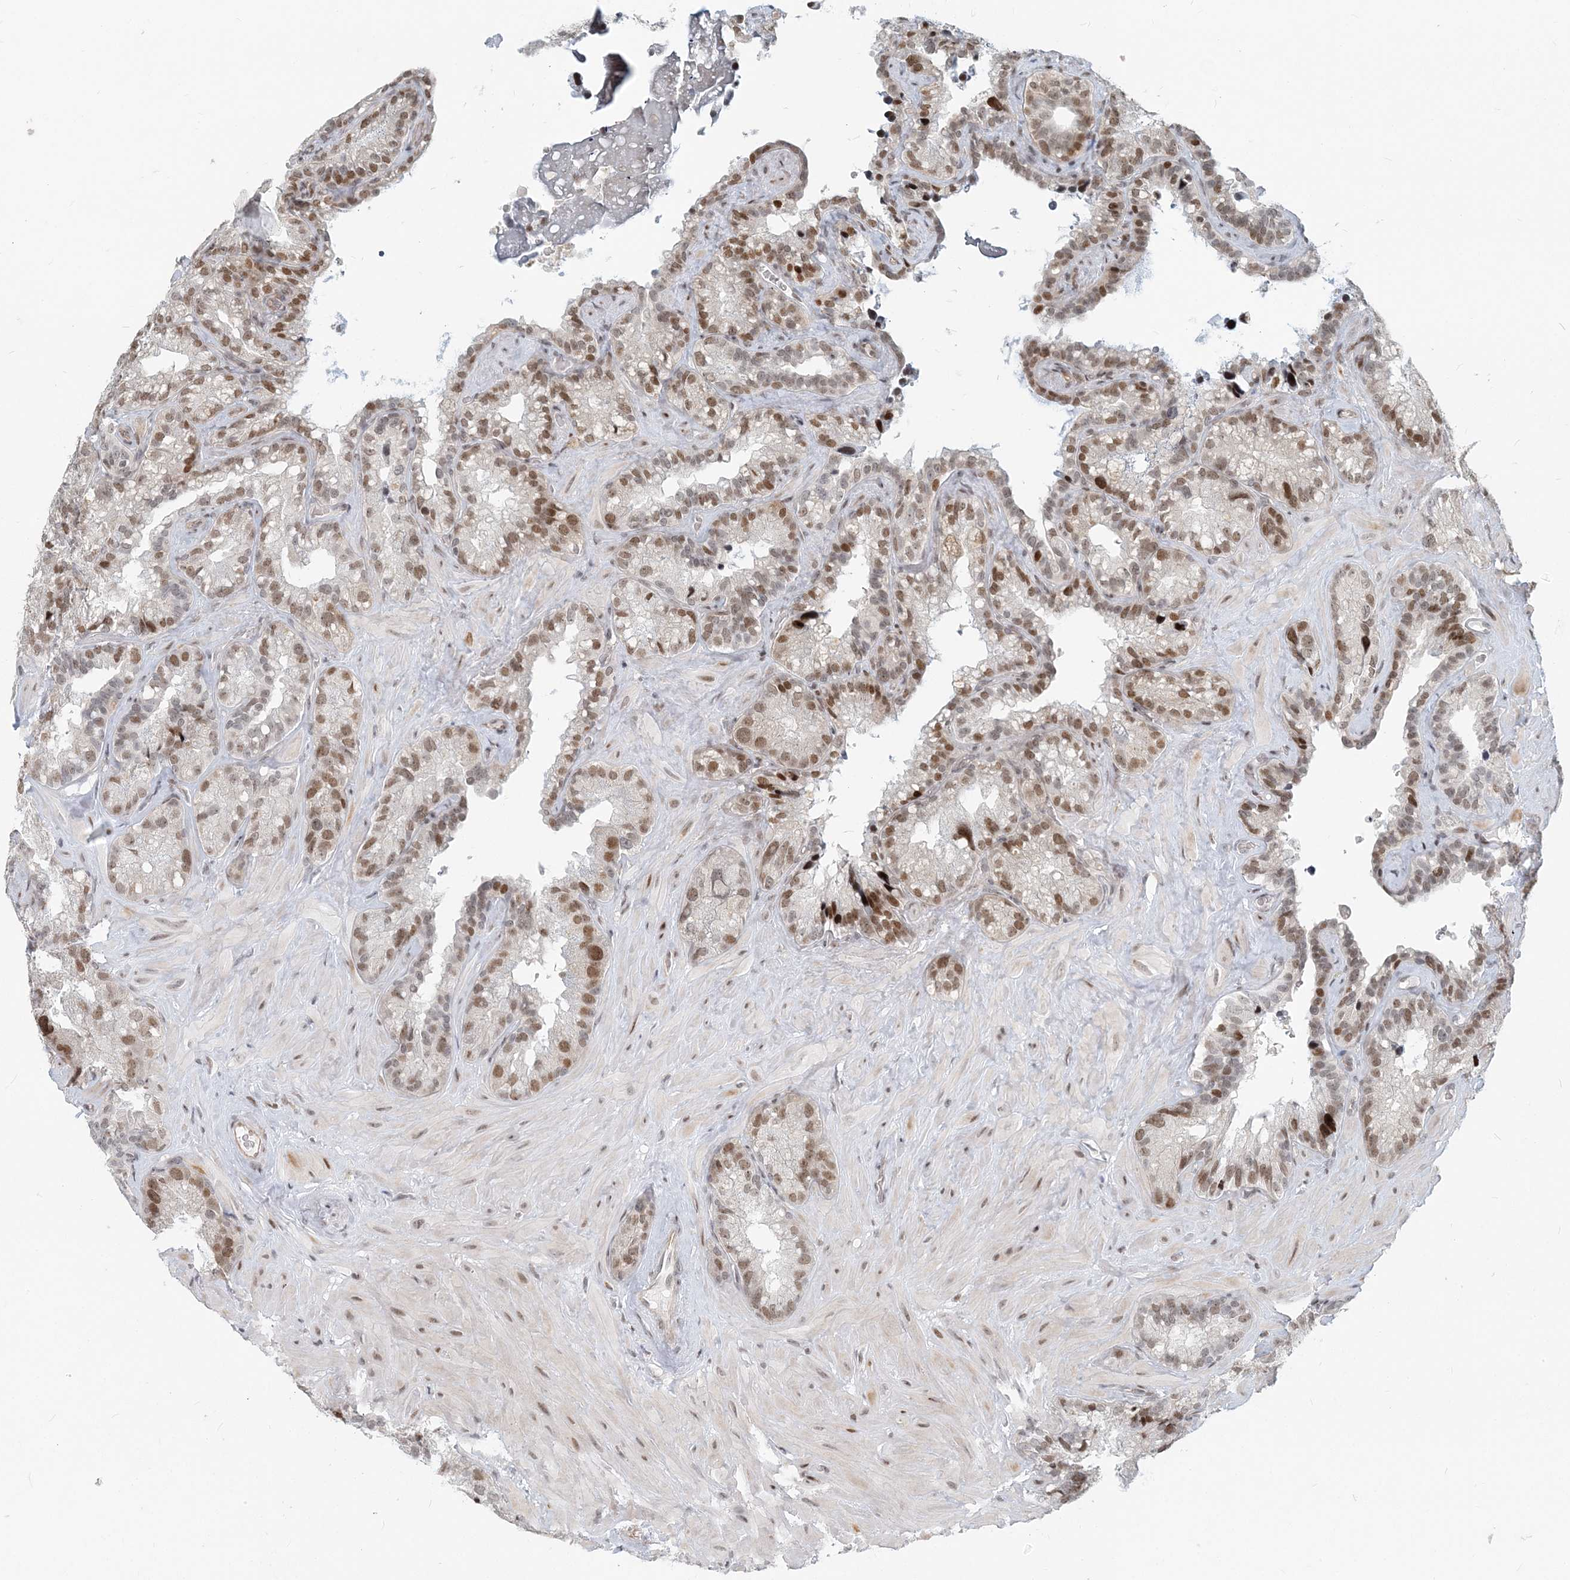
{"staining": {"intensity": "moderate", "quantity": ">75%", "location": "nuclear"}, "tissue": "seminal vesicle", "cell_type": "Glandular cells", "image_type": "normal", "snomed": [{"axis": "morphology", "description": "Normal tissue, NOS"}, {"axis": "topography", "description": "Prostate"}, {"axis": "topography", "description": "Seminal veicle"}], "caption": "A brown stain shows moderate nuclear positivity of a protein in glandular cells of benign seminal vesicle. (Brightfield microscopy of DAB IHC at high magnification).", "gene": "BAZ1B", "patient": {"sex": "male", "age": 68}}